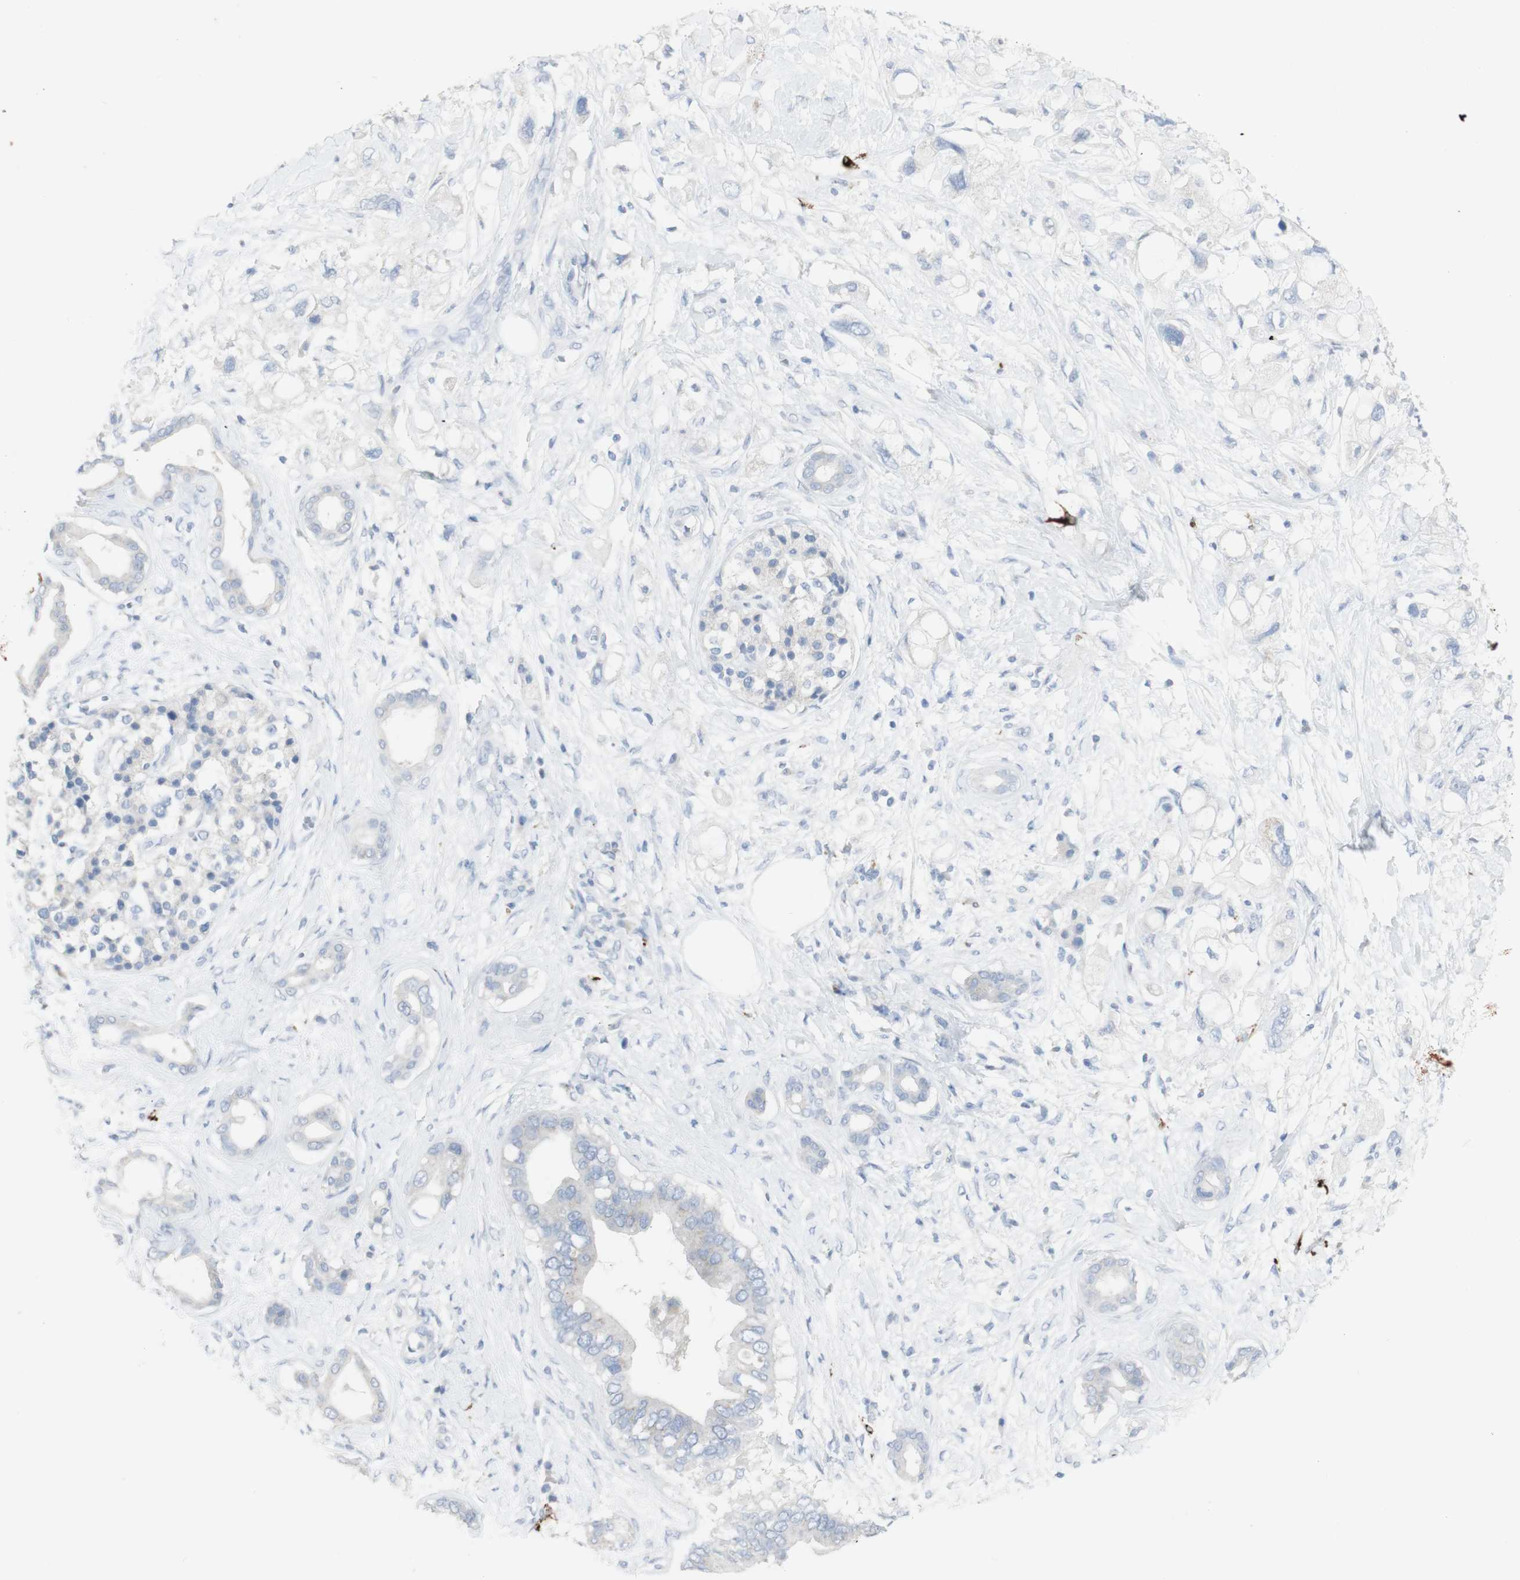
{"staining": {"intensity": "negative", "quantity": "none", "location": "none"}, "tissue": "pancreatic cancer", "cell_type": "Tumor cells", "image_type": "cancer", "snomed": [{"axis": "morphology", "description": "Adenocarcinoma, NOS"}, {"axis": "topography", "description": "Pancreas"}], "caption": "DAB immunohistochemical staining of human adenocarcinoma (pancreatic) reveals no significant expression in tumor cells.", "gene": "CD207", "patient": {"sex": "female", "age": 56}}